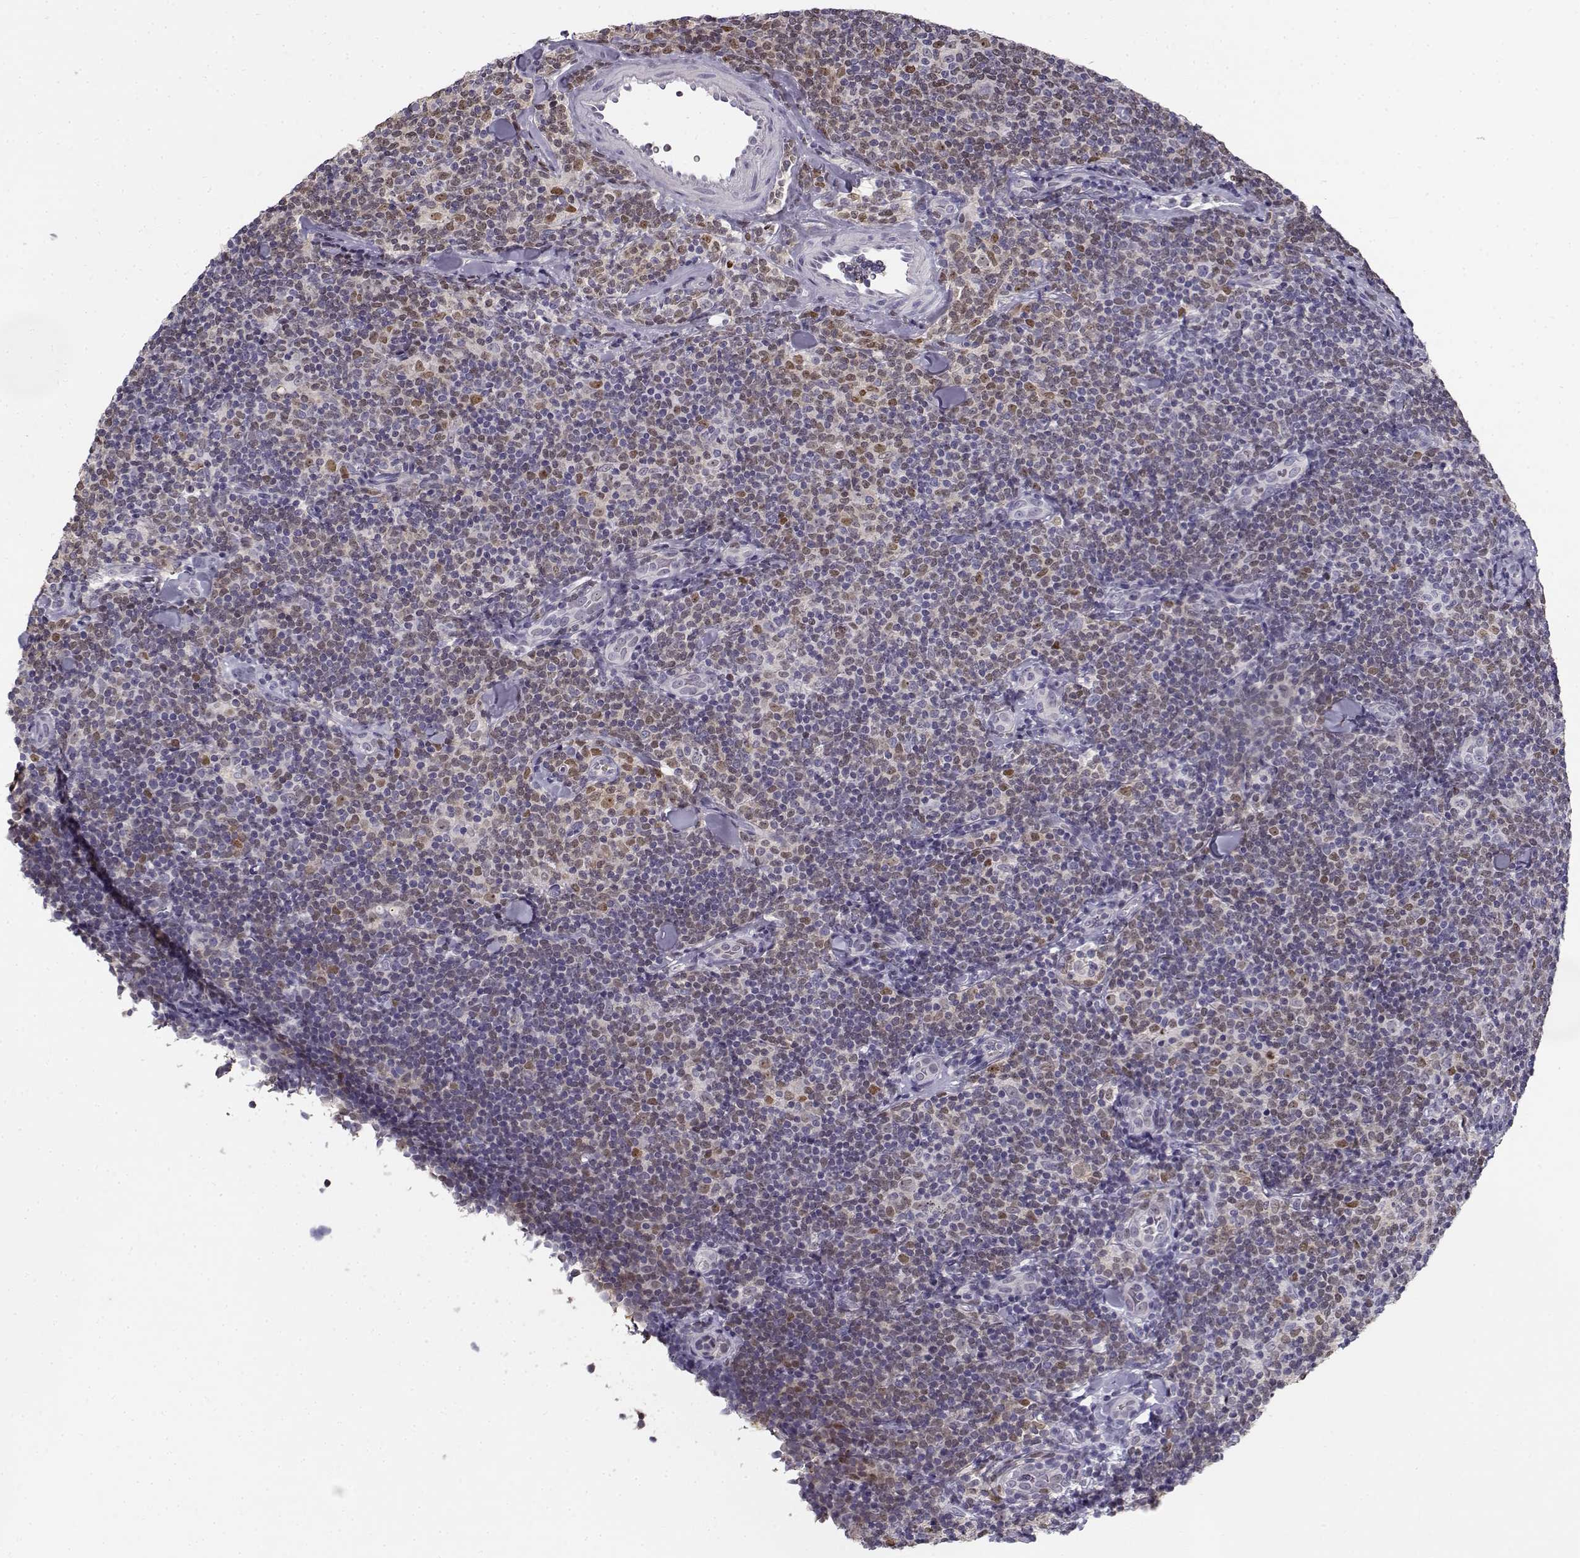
{"staining": {"intensity": "moderate", "quantity": "<25%", "location": "nuclear"}, "tissue": "lymphoma", "cell_type": "Tumor cells", "image_type": "cancer", "snomed": [{"axis": "morphology", "description": "Malignant lymphoma, non-Hodgkin's type, Low grade"}, {"axis": "topography", "description": "Lymph node"}], "caption": "Moderate nuclear protein expression is appreciated in about <25% of tumor cells in lymphoma. (DAB IHC, brown staining for protein, blue staining for nuclei).", "gene": "DDX25", "patient": {"sex": "female", "age": 56}}